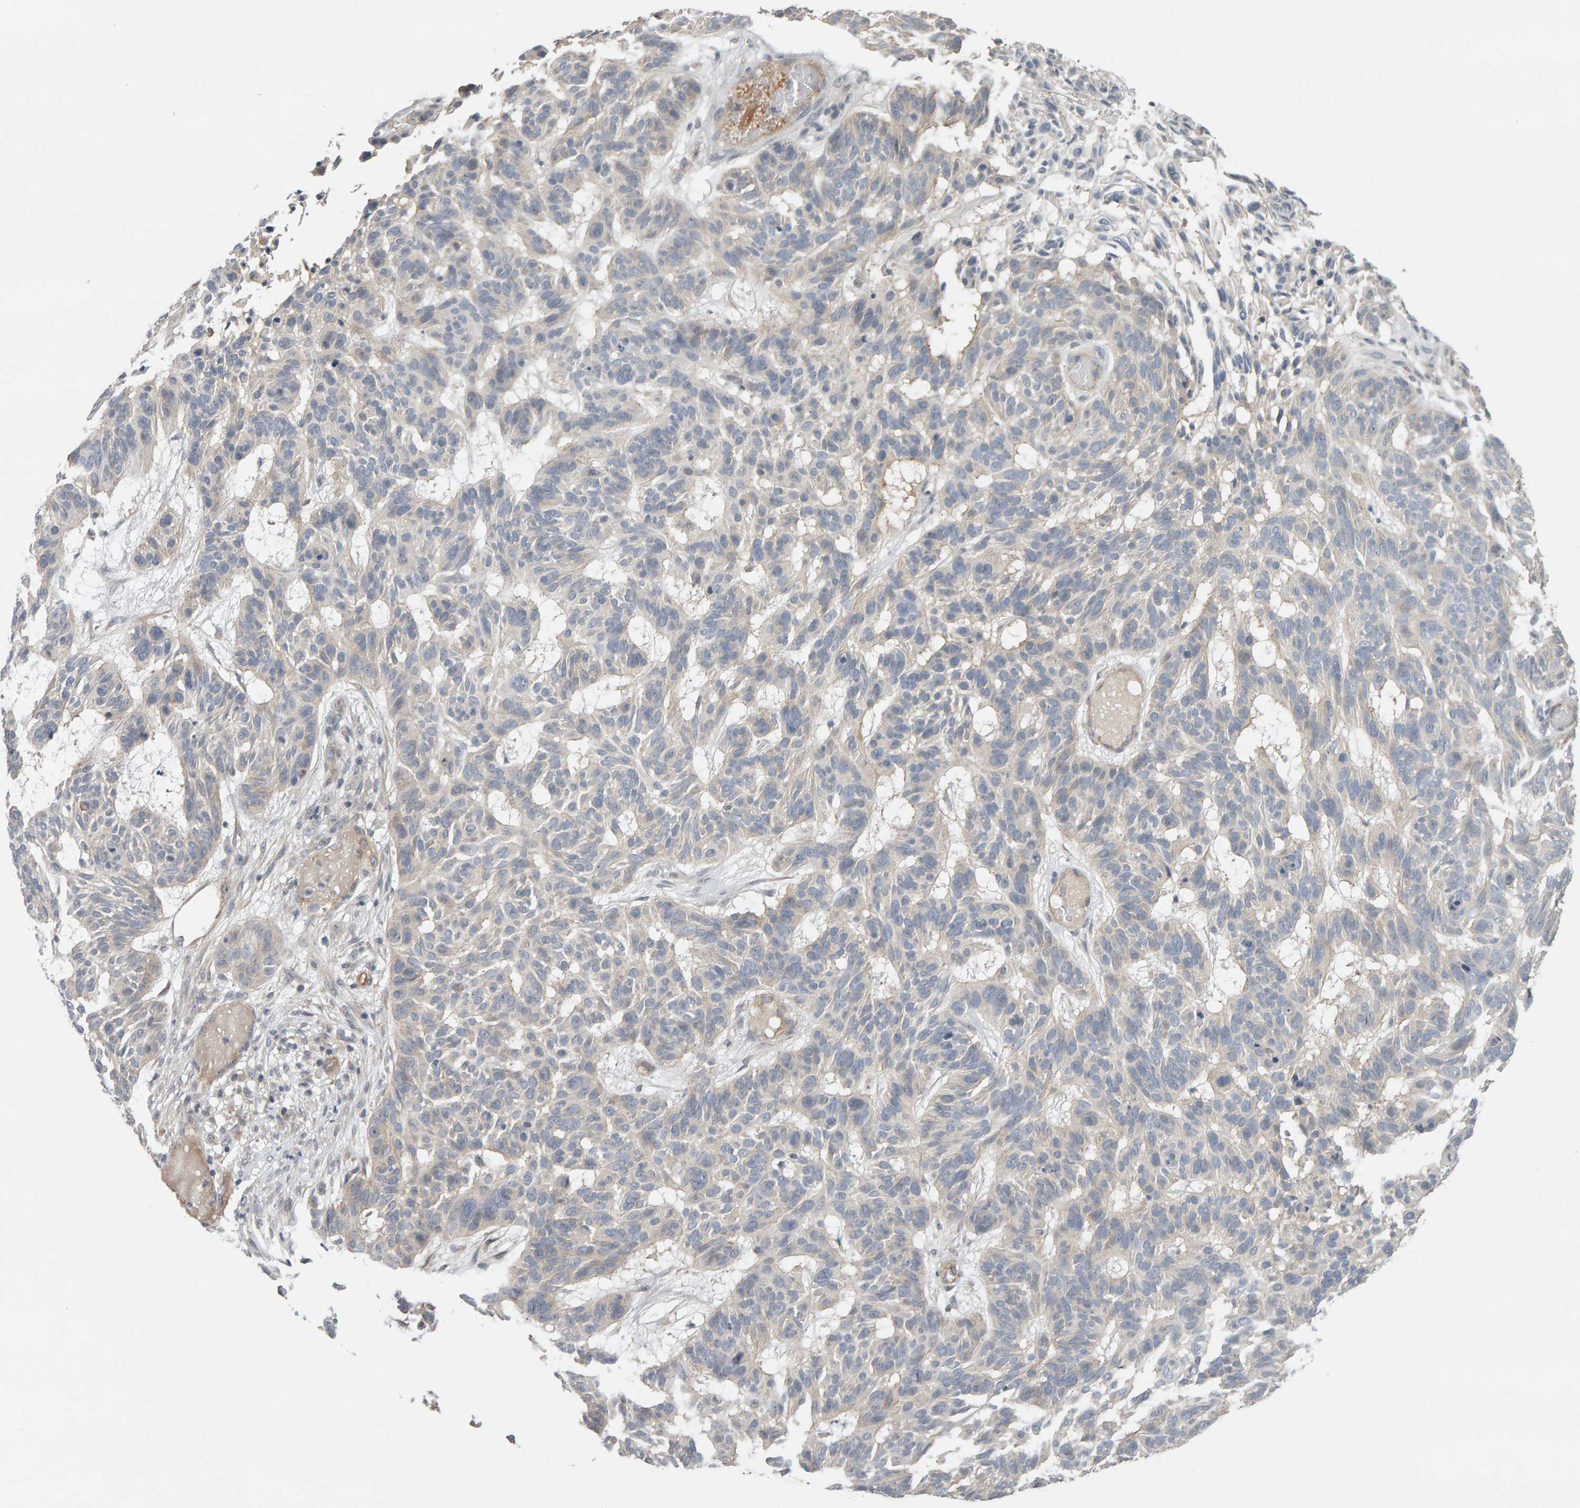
{"staining": {"intensity": "negative", "quantity": "none", "location": "none"}, "tissue": "skin cancer", "cell_type": "Tumor cells", "image_type": "cancer", "snomed": [{"axis": "morphology", "description": "Basal cell carcinoma"}, {"axis": "topography", "description": "Skin"}], "caption": "Tumor cells show no significant protein positivity in skin cancer (basal cell carcinoma).", "gene": "PPP1R16A", "patient": {"sex": "male", "age": 85}}